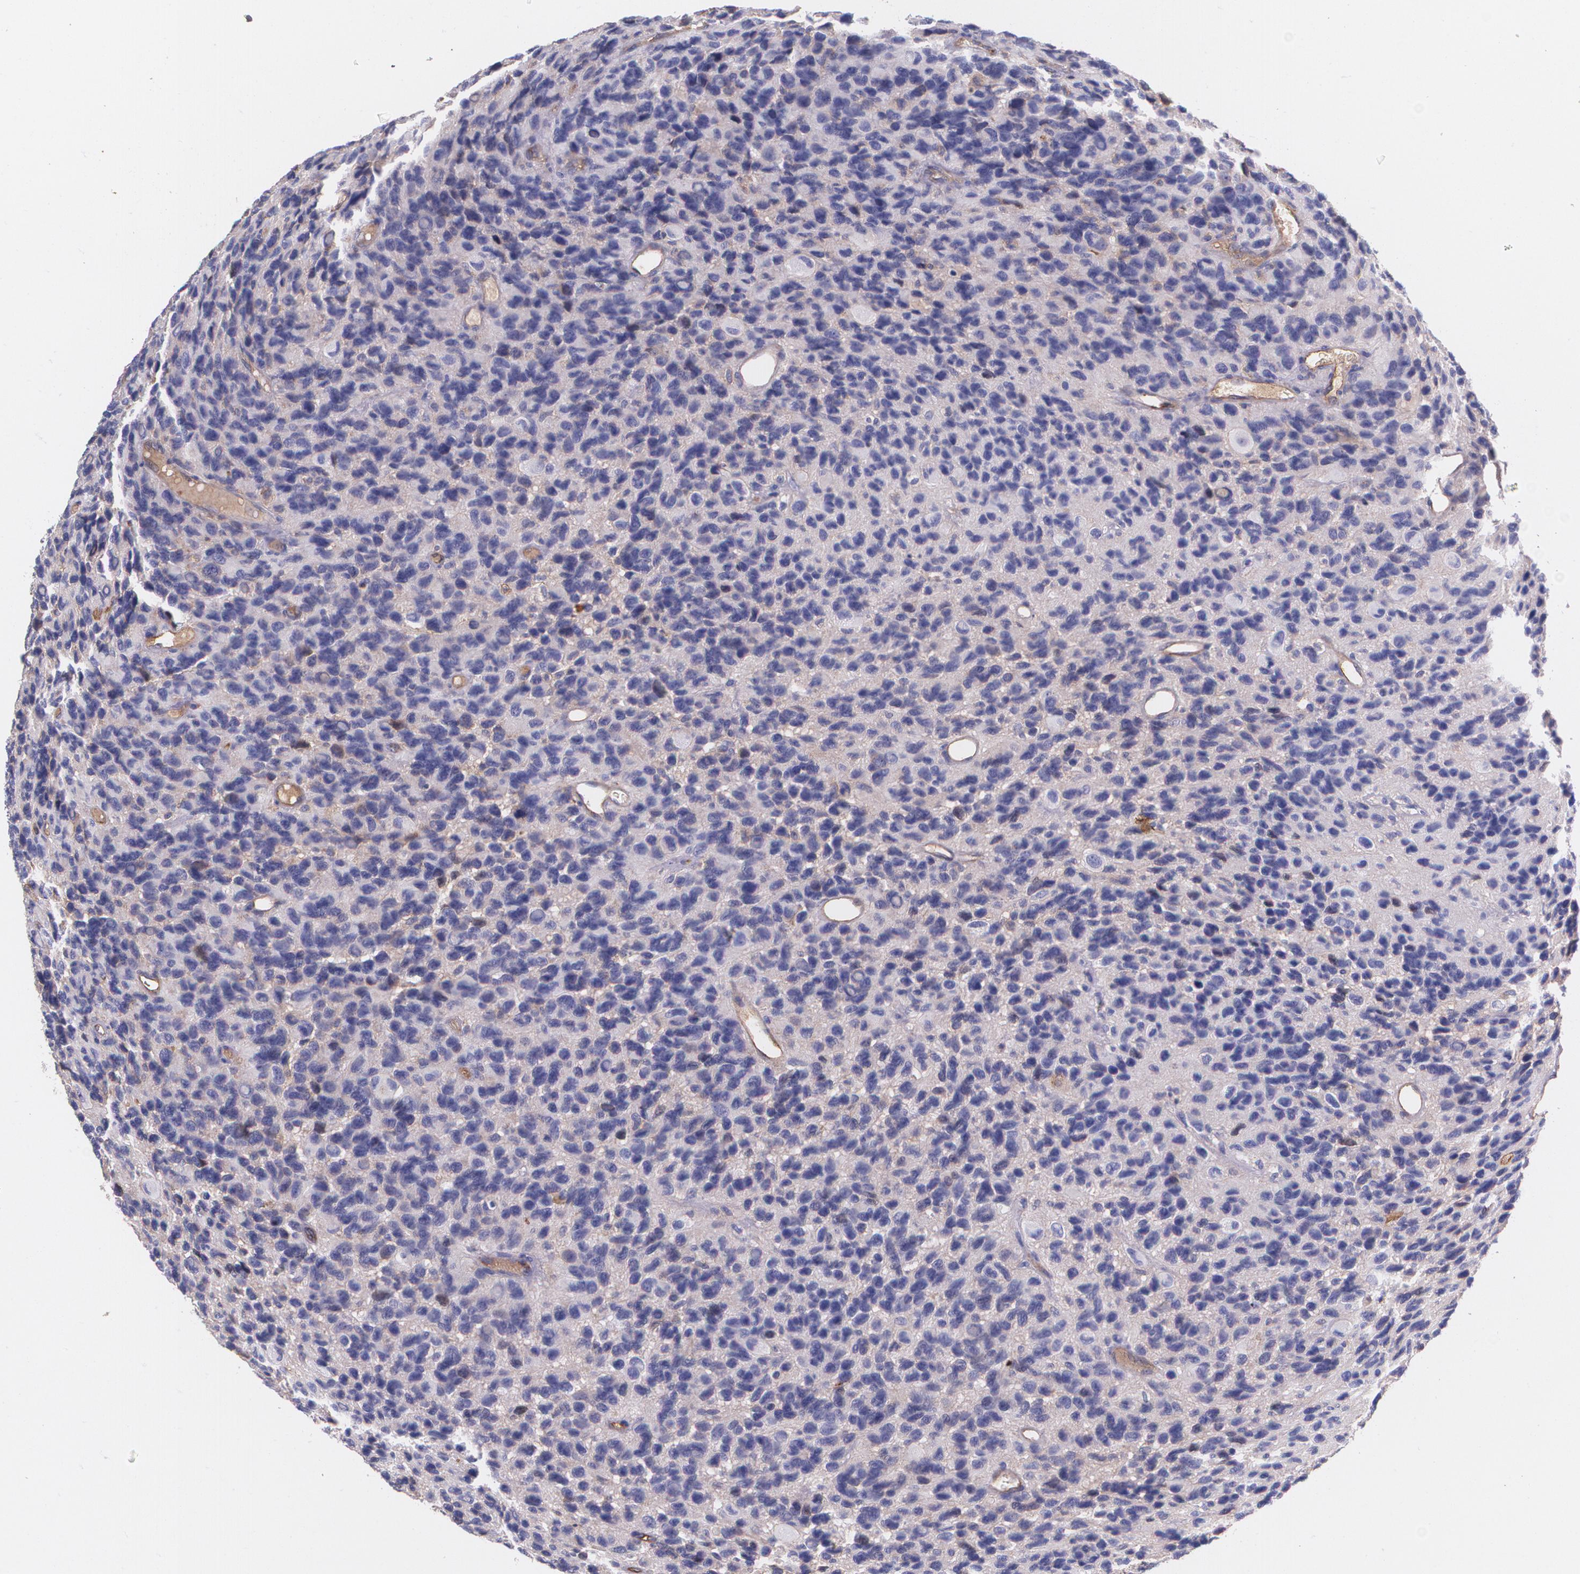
{"staining": {"intensity": "negative", "quantity": "none", "location": "none"}, "tissue": "glioma", "cell_type": "Tumor cells", "image_type": "cancer", "snomed": [{"axis": "morphology", "description": "Glioma, malignant, High grade"}, {"axis": "topography", "description": "Brain"}], "caption": "Tumor cells are negative for protein expression in human high-grade glioma (malignant).", "gene": "B2M", "patient": {"sex": "male", "age": 77}}